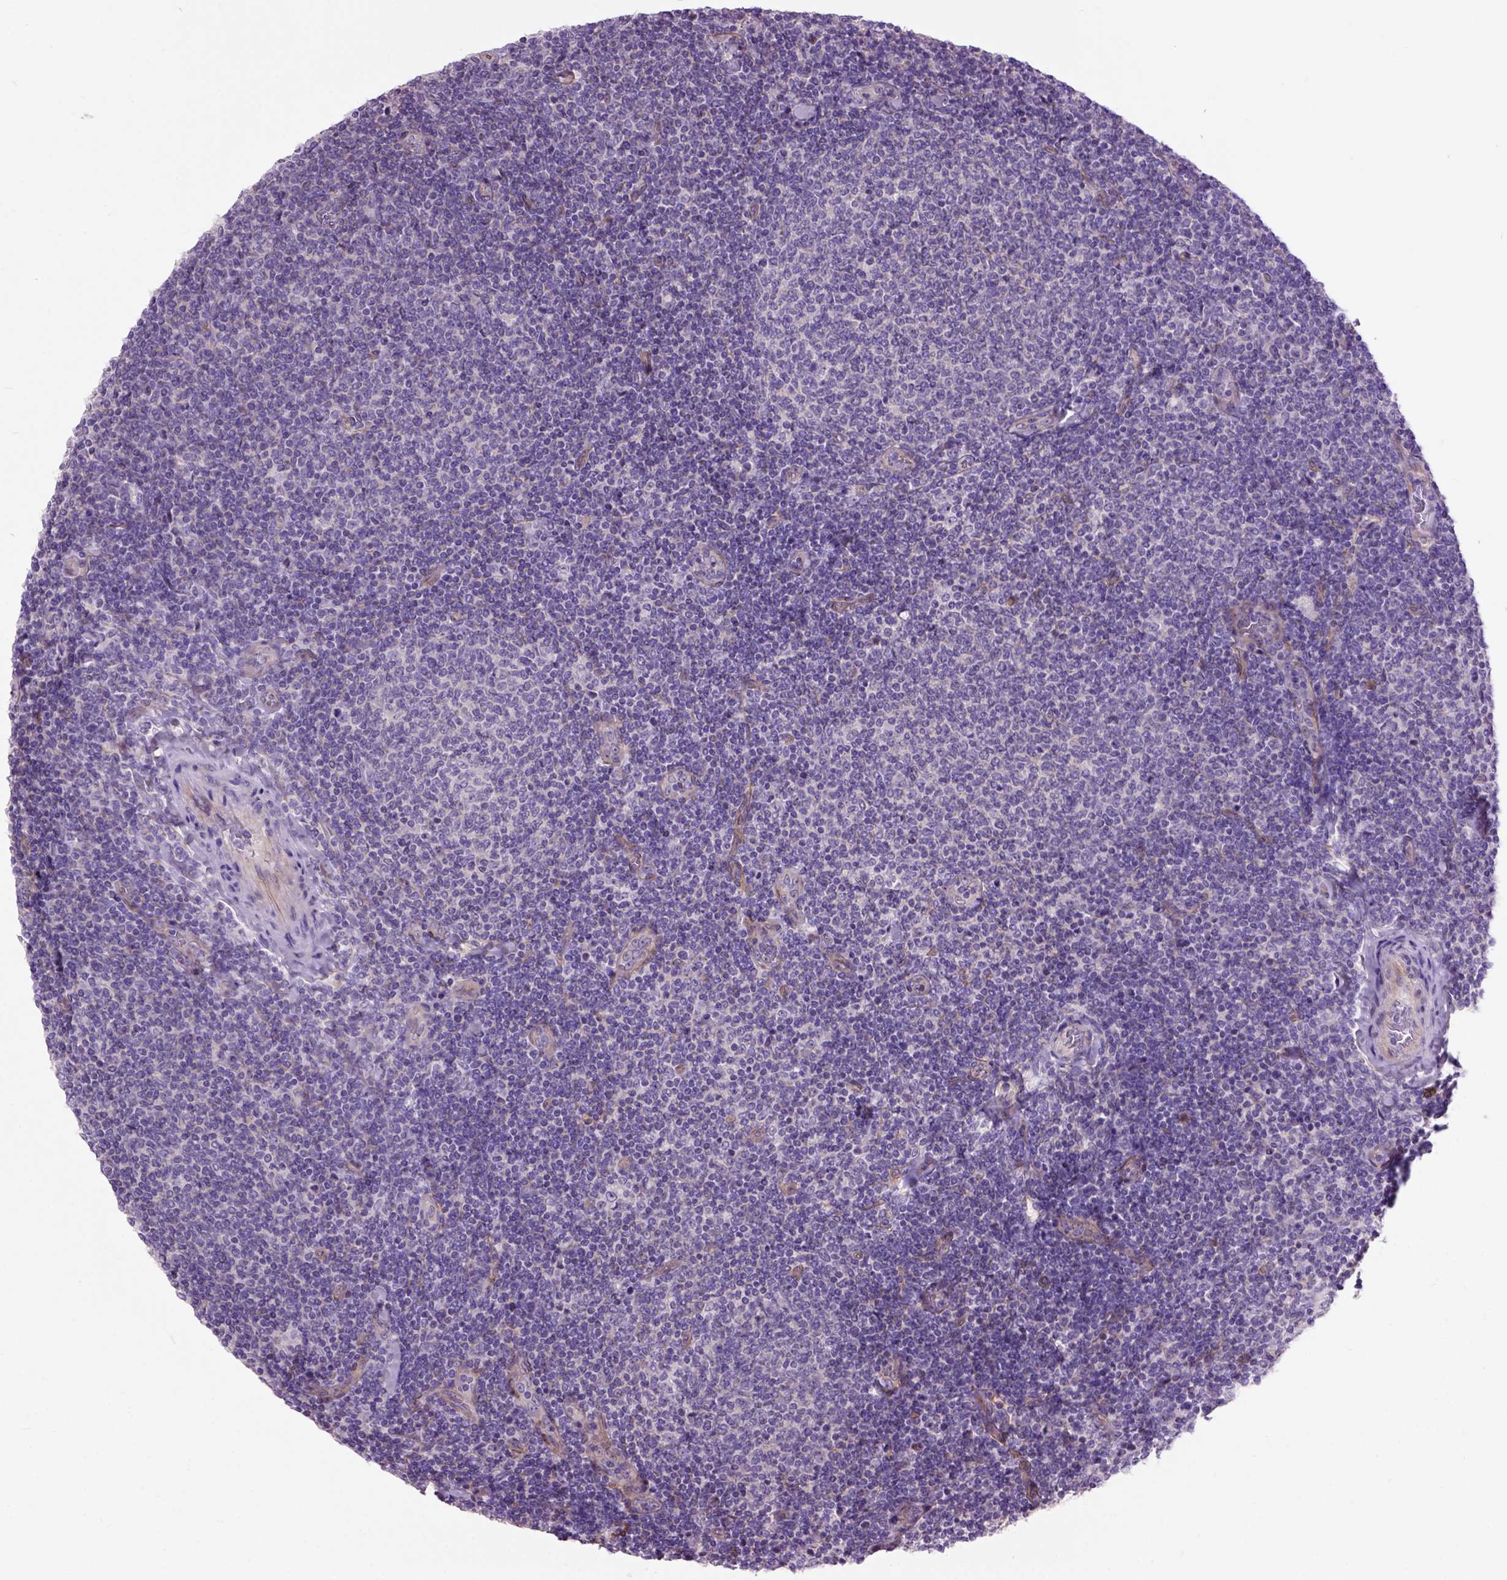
{"staining": {"intensity": "negative", "quantity": "none", "location": "none"}, "tissue": "lymphoma", "cell_type": "Tumor cells", "image_type": "cancer", "snomed": [{"axis": "morphology", "description": "Malignant lymphoma, non-Hodgkin's type, Low grade"}, {"axis": "topography", "description": "Lymph node"}], "caption": "Lymphoma was stained to show a protein in brown. There is no significant positivity in tumor cells.", "gene": "MAPT", "patient": {"sex": "male", "age": 52}}